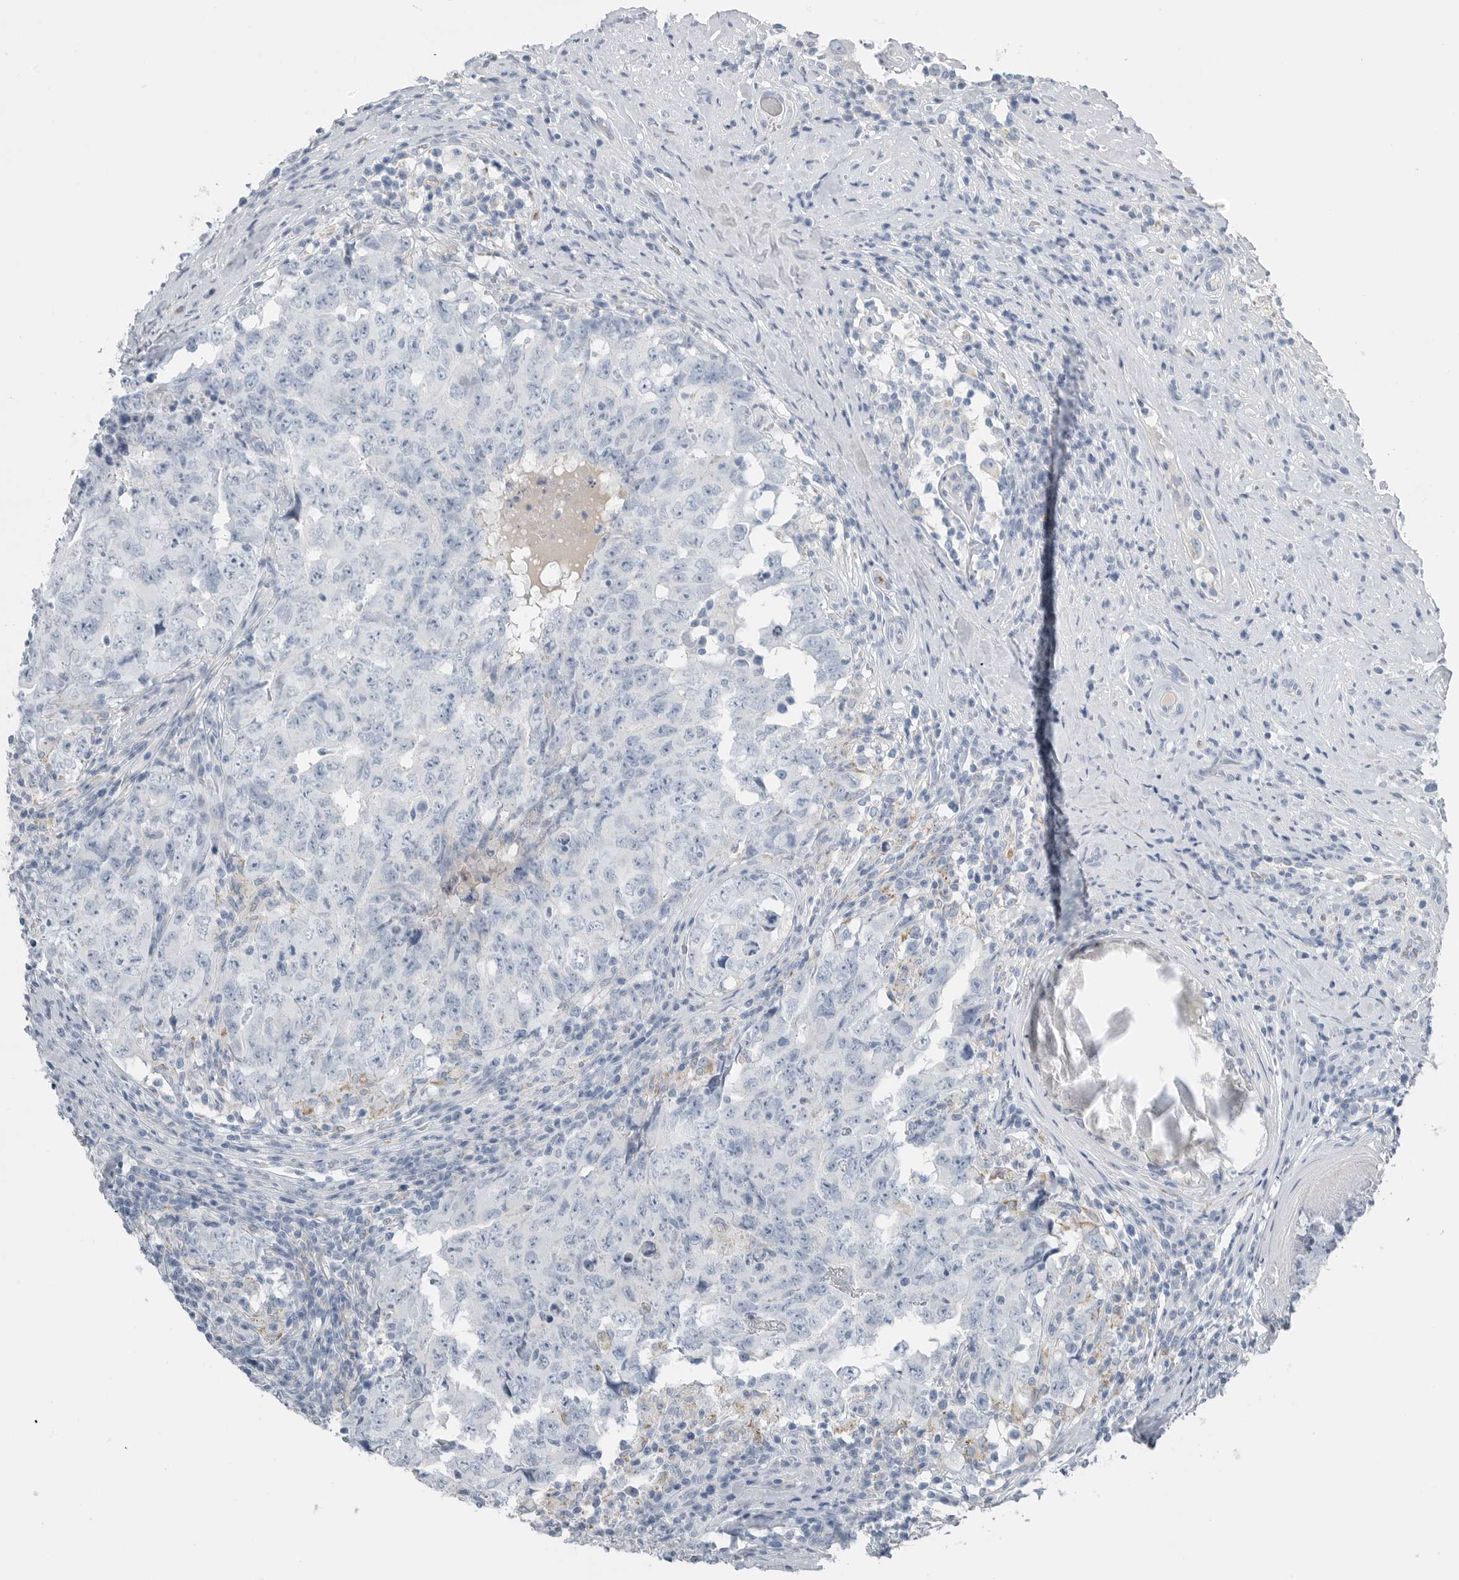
{"staining": {"intensity": "negative", "quantity": "none", "location": "none"}, "tissue": "testis cancer", "cell_type": "Tumor cells", "image_type": "cancer", "snomed": [{"axis": "morphology", "description": "Carcinoma, Embryonal, NOS"}, {"axis": "topography", "description": "Testis"}], "caption": "A histopathology image of testis cancer (embryonal carcinoma) stained for a protein exhibits no brown staining in tumor cells.", "gene": "SERPINB7", "patient": {"sex": "male", "age": 26}}